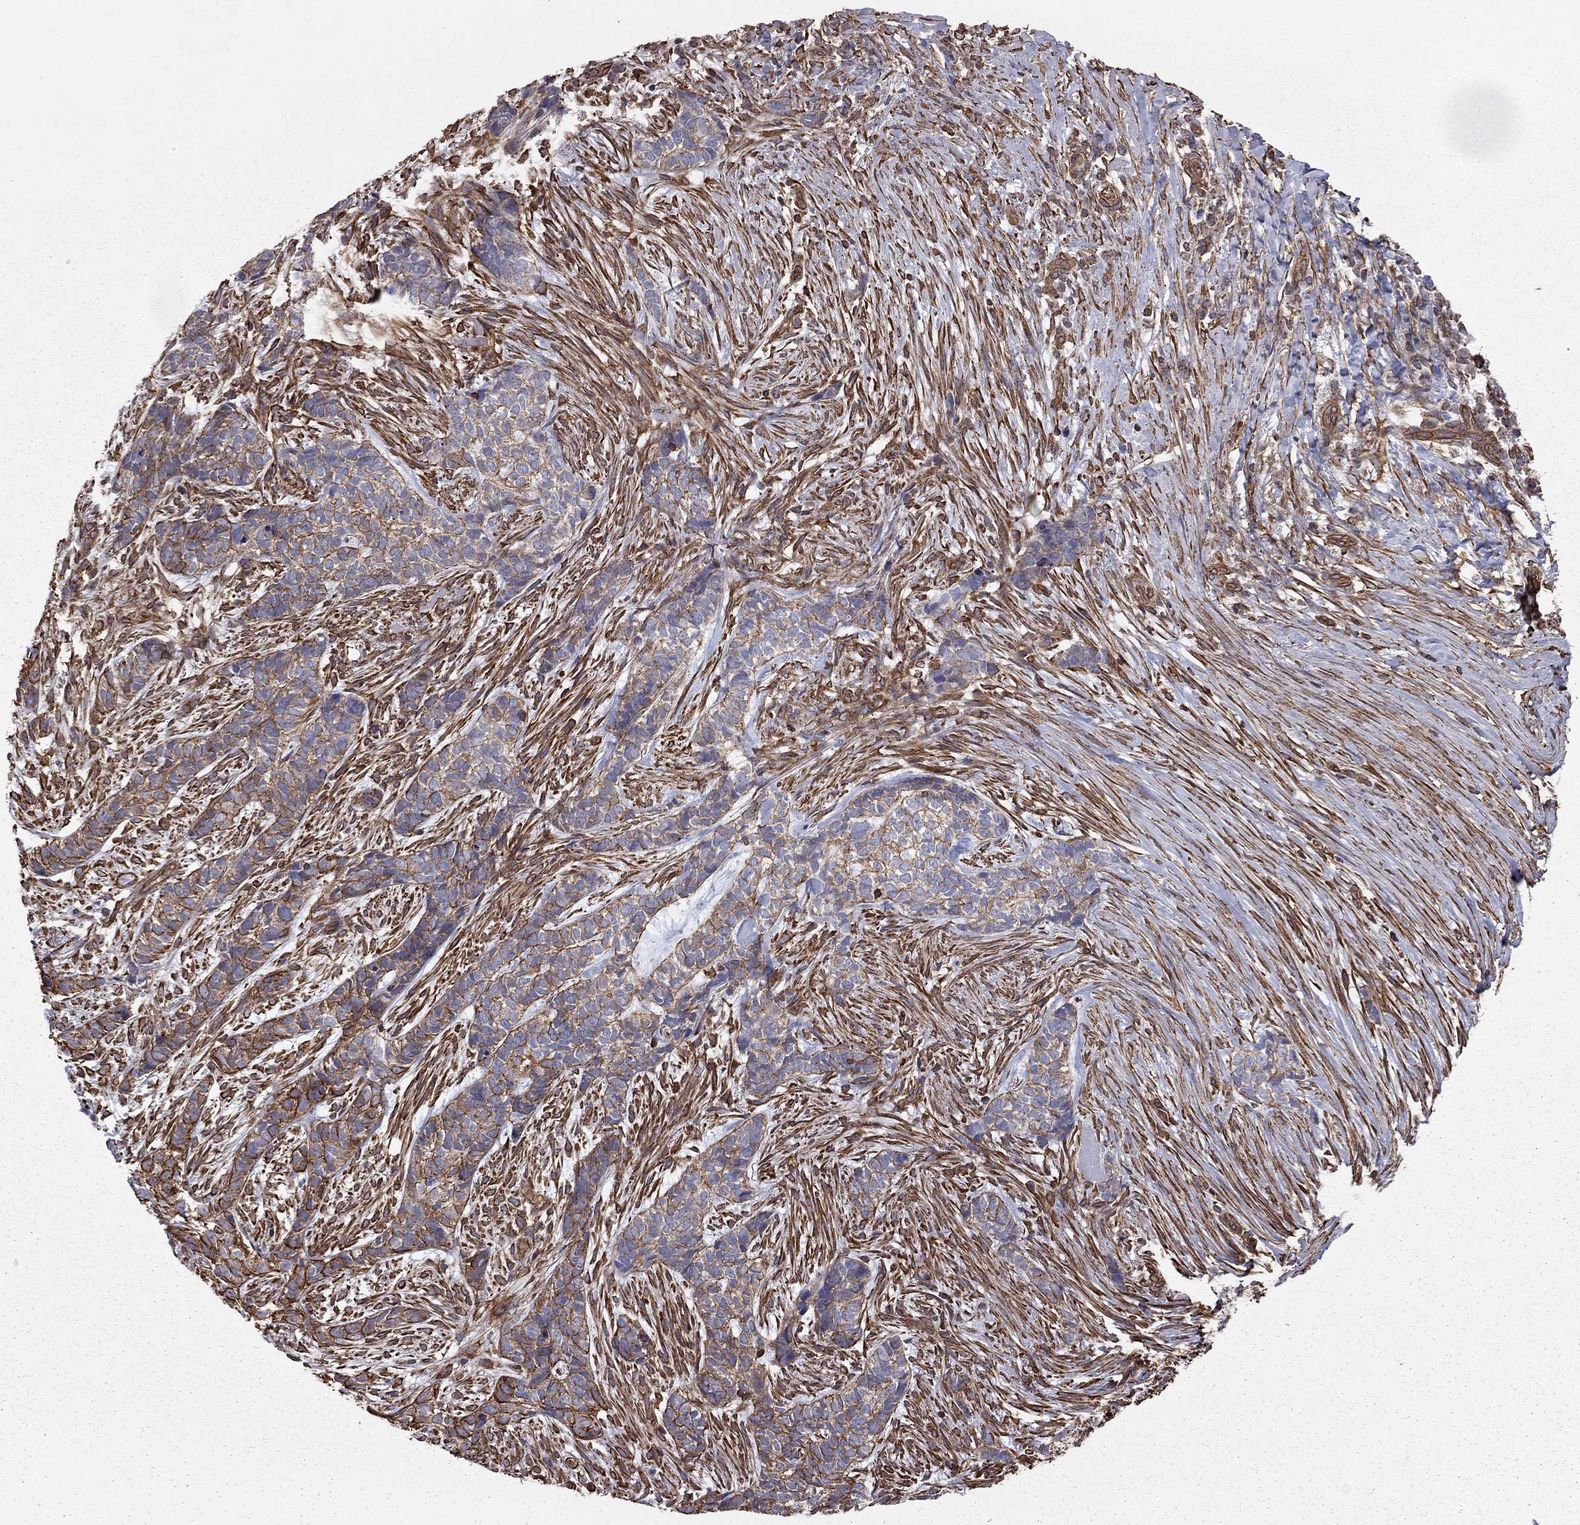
{"staining": {"intensity": "strong", "quantity": ">75%", "location": "cytoplasmic/membranous"}, "tissue": "skin cancer", "cell_type": "Tumor cells", "image_type": "cancer", "snomed": [{"axis": "morphology", "description": "Basal cell carcinoma"}, {"axis": "topography", "description": "Skin"}], "caption": "Protein staining of basal cell carcinoma (skin) tissue demonstrates strong cytoplasmic/membranous expression in about >75% of tumor cells. Using DAB (3,3'-diaminobenzidine) (brown) and hematoxylin (blue) stains, captured at high magnification using brightfield microscopy.", "gene": "BICDL2", "patient": {"sex": "female", "age": 69}}